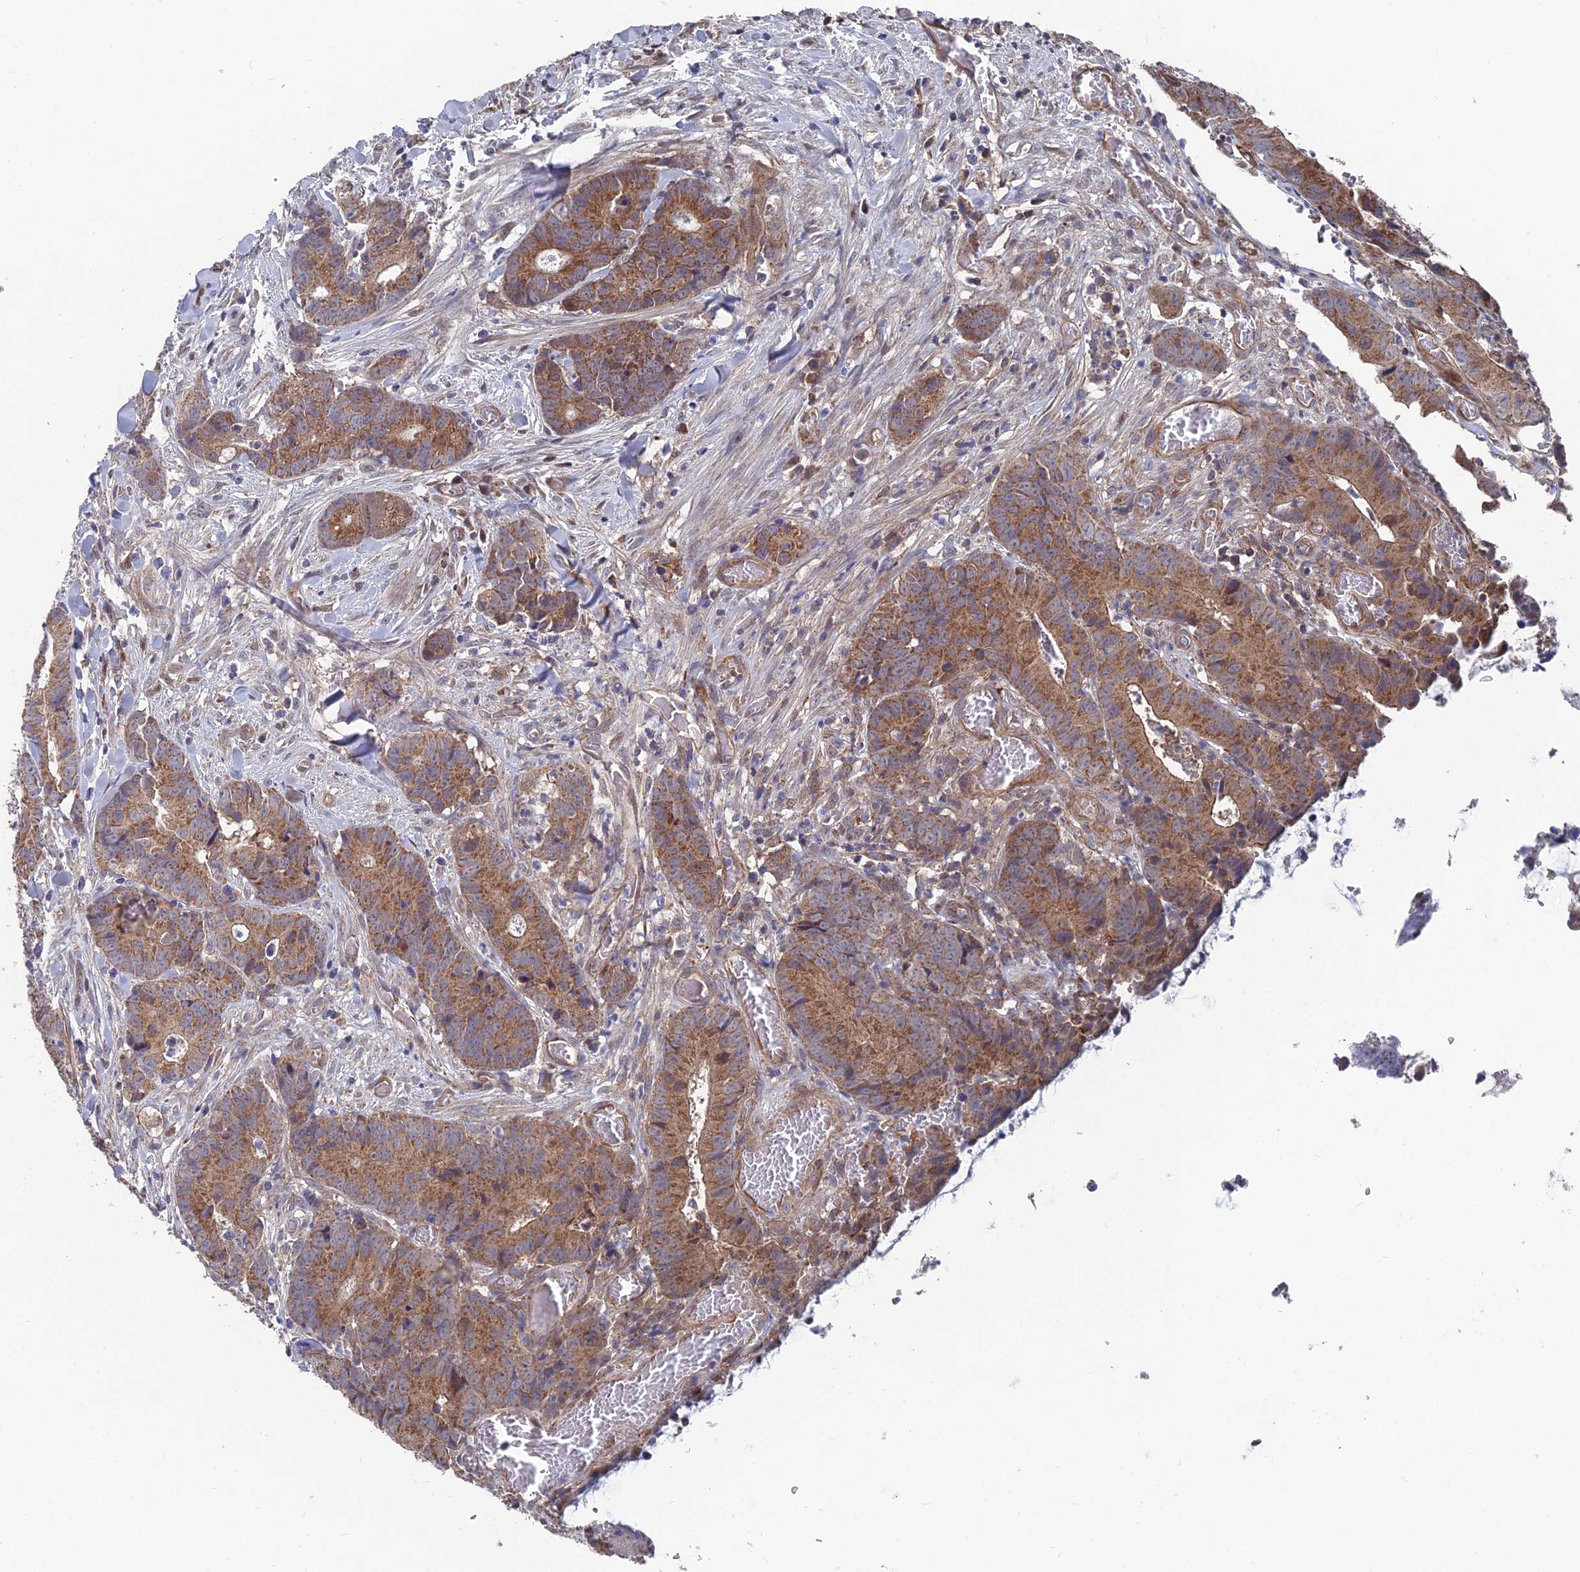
{"staining": {"intensity": "moderate", "quantity": ">75%", "location": "cytoplasmic/membranous"}, "tissue": "colorectal cancer", "cell_type": "Tumor cells", "image_type": "cancer", "snomed": [{"axis": "morphology", "description": "Adenocarcinoma, NOS"}, {"axis": "topography", "description": "Colon"}], "caption": "A histopathology image of colorectal adenocarcinoma stained for a protein shows moderate cytoplasmic/membranous brown staining in tumor cells.", "gene": "UNC5D", "patient": {"sex": "female", "age": 57}}